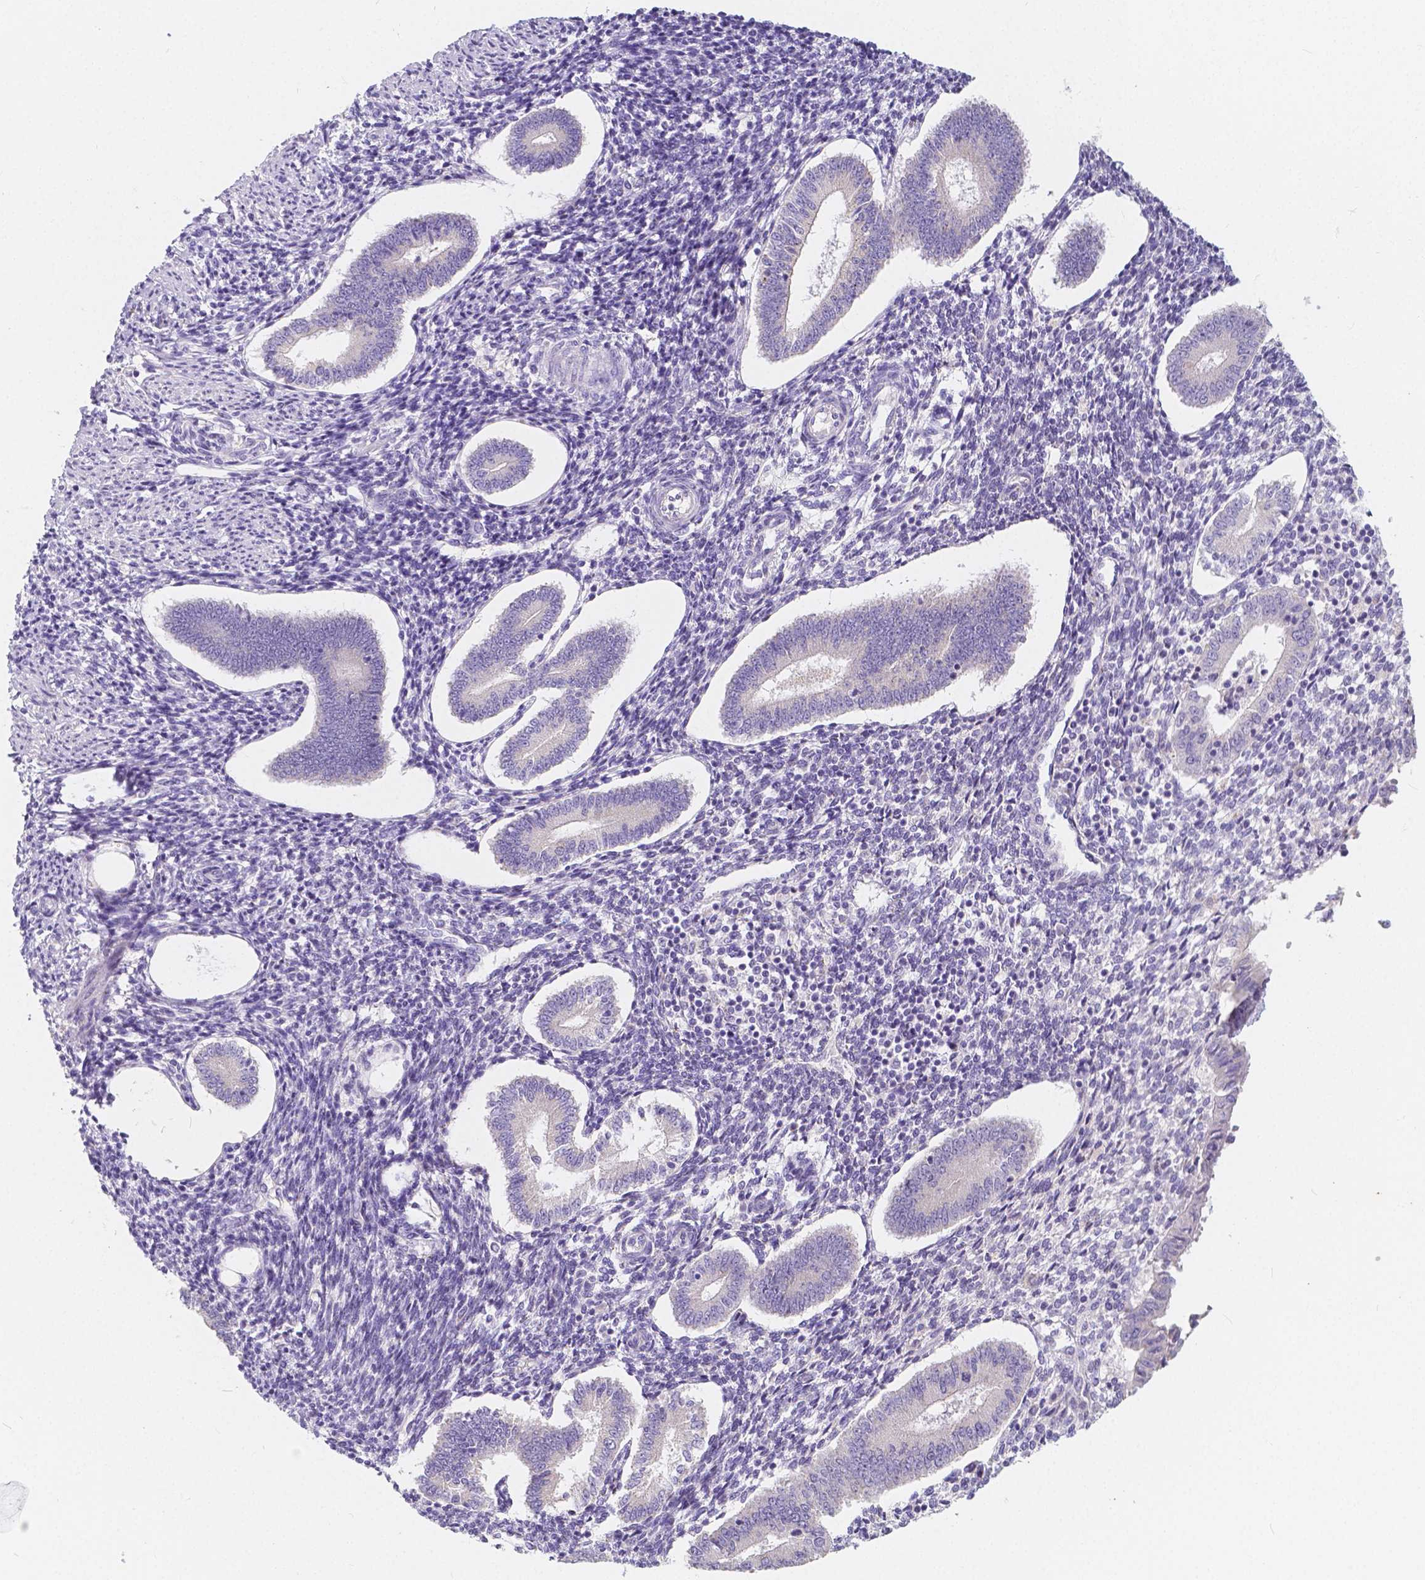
{"staining": {"intensity": "negative", "quantity": "none", "location": "none"}, "tissue": "endometrium", "cell_type": "Cells in endometrial stroma", "image_type": "normal", "snomed": [{"axis": "morphology", "description": "Normal tissue, NOS"}, {"axis": "topography", "description": "Endometrium"}], "caption": "Histopathology image shows no significant protein expression in cells in endometrial stroma of normal endometrium.", "gene": "RNF186", "patient": {"sex": "female", "age": 40}}